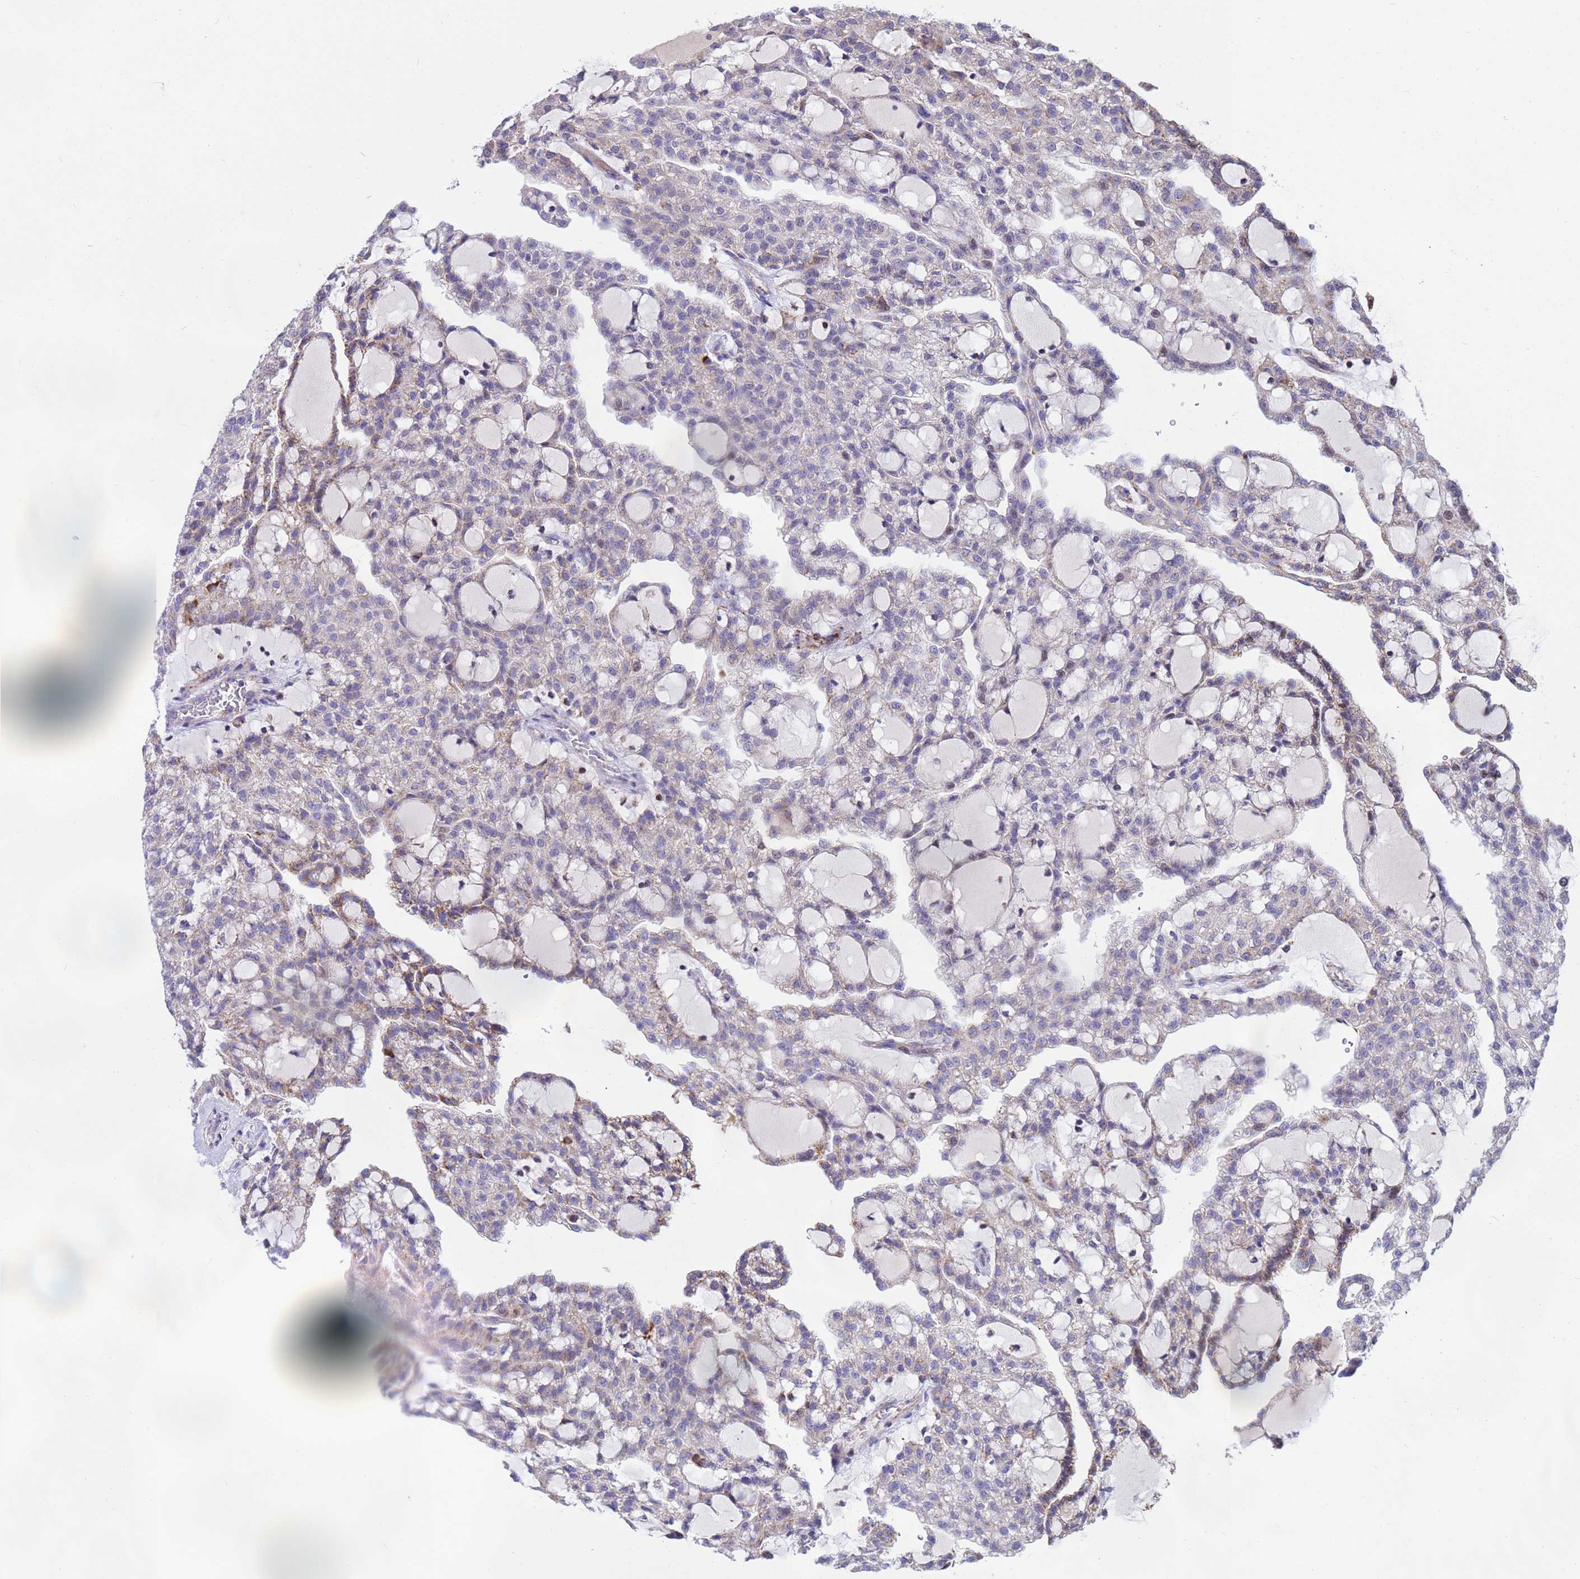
{"staining": {"intensity": "moderate", "quantity": "<25%", "location": "cytoplasmic/membranous"}, "tissue": "renal cancer", "cell_type": "Tumor cells", "image_type": "cancer", "snomed": [{"axis": "morphology", "description": "Adenocarcinoma, NOS"}, {"axis": "topography", "description": "Kidney"}], "caption": "Immunohistochemistry (IHC) micrograph of neoplastic tissue: adenocarcinoma (renal) stained using immunohistochemistry (IHC) displays low levels of moderate protein expression localized specifically in the cytoplasmic/membranous of tumor cells, appearing as a cytoplasmic/membranous brown color.", "gene": "TUBGCP3", "patient": {"sex": "male", "age": 63}}